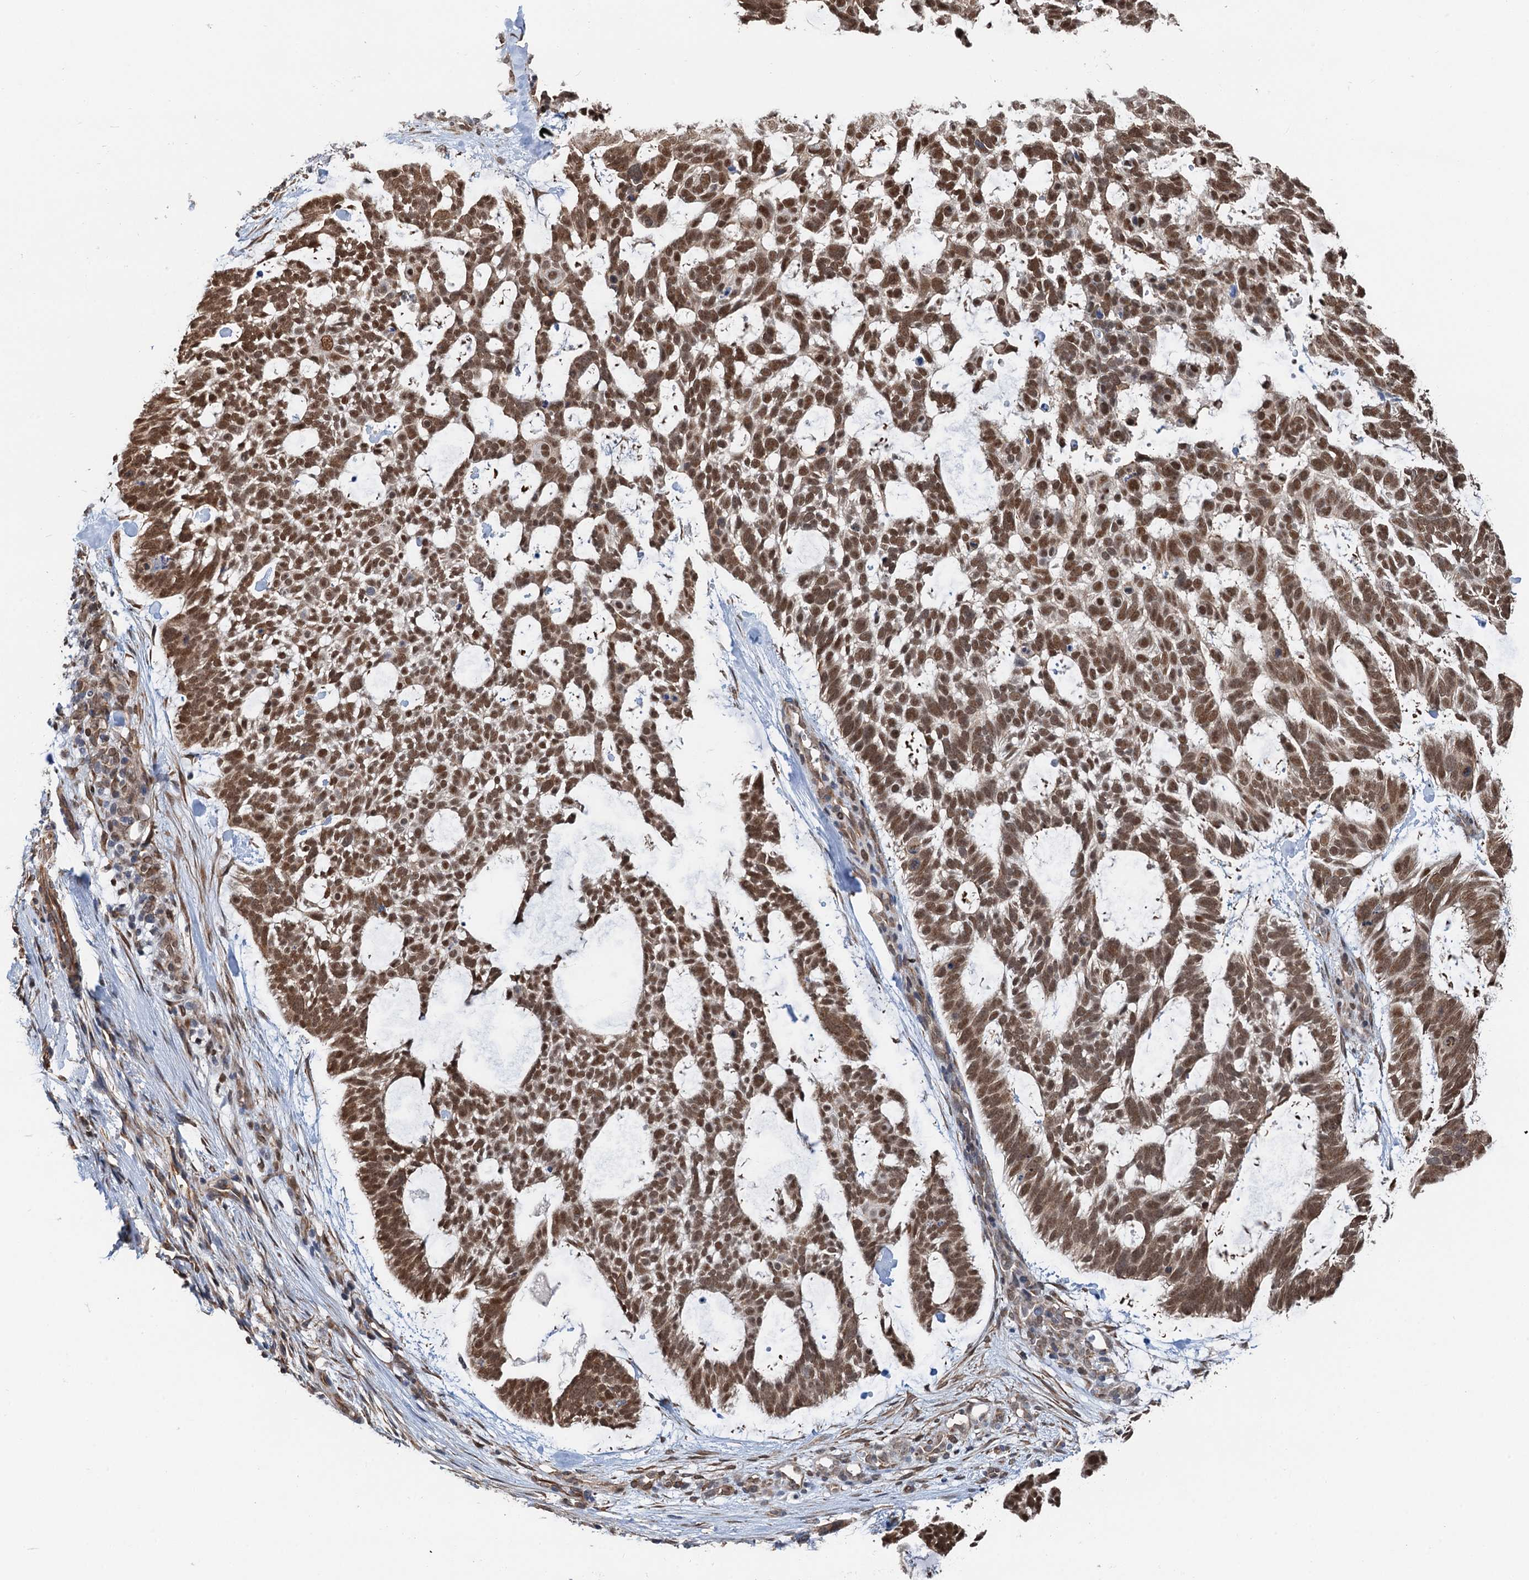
{"staining": {"intensity": "strong", "quantity": ">75%", "location": "nuclear"}, "tissue": "skin cancer", "cell_type": "Tumor cells", "image_type": "cancer", "snomed": [{"axis": "morphology", "description": "Basal cell carcinoma"}, {"axis": "topography", "description": "Skin"}], "caption": "The image displays staining of skin cancer, revealing strong nuclear protein positivity (brown color) within tumor cells. The staining is performed using DAB brown chromogen to label protein expression. The nuclei are counter-stained blue using hematoxylin.", "gene": "CFDP1", "patient": {"sex": "male", "age": 88}}